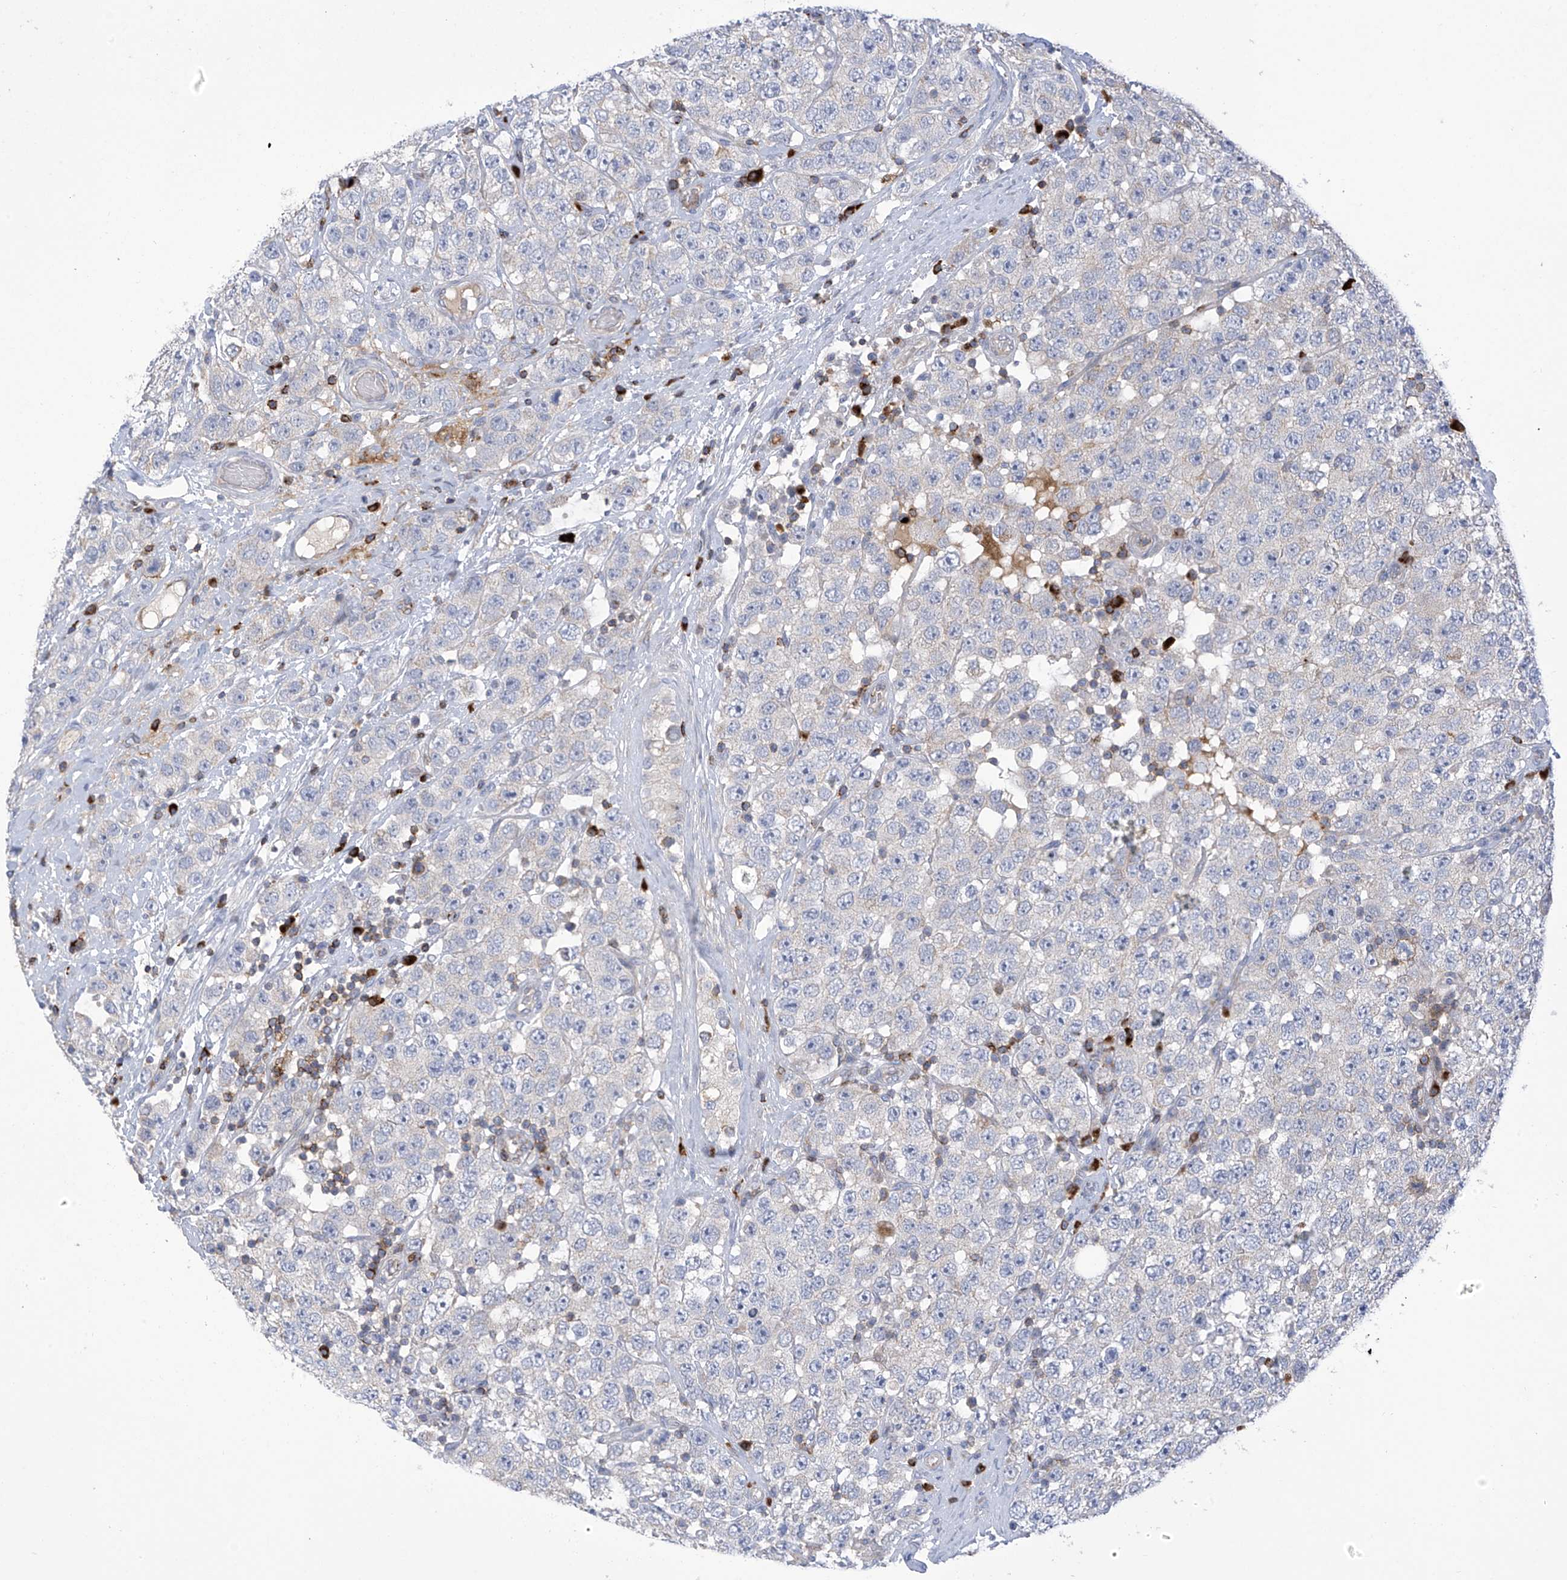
{"staining": {"intensity": "negative", "quantity": "none", "location": "none"}, "tissue": "testis cancer", "cell_type": "Tumor cells", "image_type": "cancer", "snomed": [{"axis": "morphology", "description": "Seminoma, NOS"}, {"axis": "topography", "description": "Testis"}], "caption": "A high-resolution photomicrograph shows IHC staining of testis seminoma, which exhibits no significant positivity in tumor cells.", "gene": "IBA57", "patient": {"sex": "male", "age": 28}}